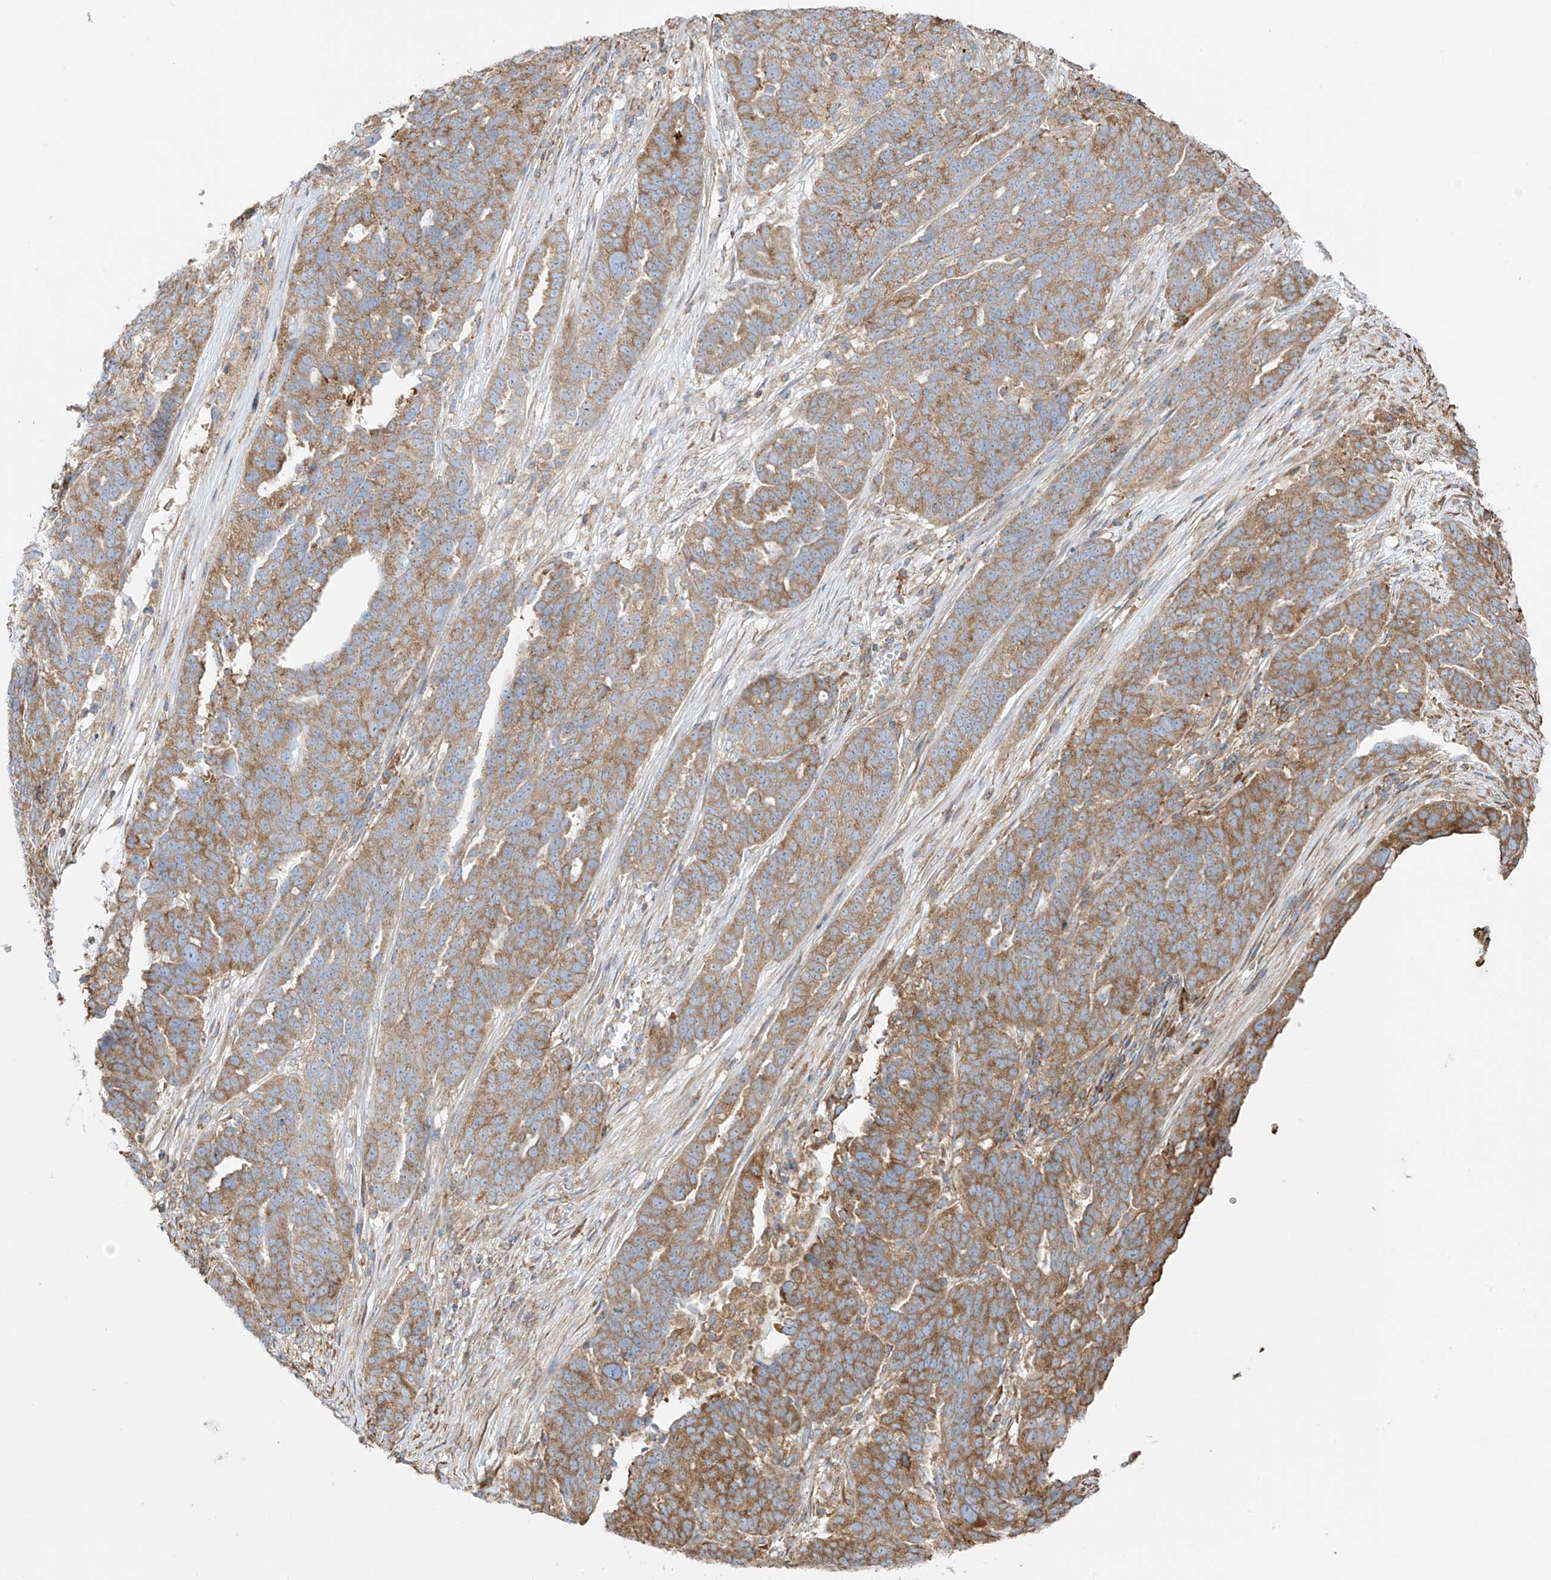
{"staining": {"intensity": "moderate", "quantity": ">75%", "location": "cytoplasmic/membranous"}, "tissue": "ovarian cancer", "cell_type": "Tumor cells", "image_type": "cancer", "snomed": [{"axis": "morphology", "description": "Cystadenocarcinoma, serous, NOS"}, {"axis": "topography", "description": "Ovary"}], "caption": "Ovarian serous cystadenocarcinoma tissue displays moderate cytoplasmic/membranous expression in about >75% of tumor cells, visualized by immunohistochemistry.", "gene": "XKR3", "patient": {"sex": "female", "age": 59}}